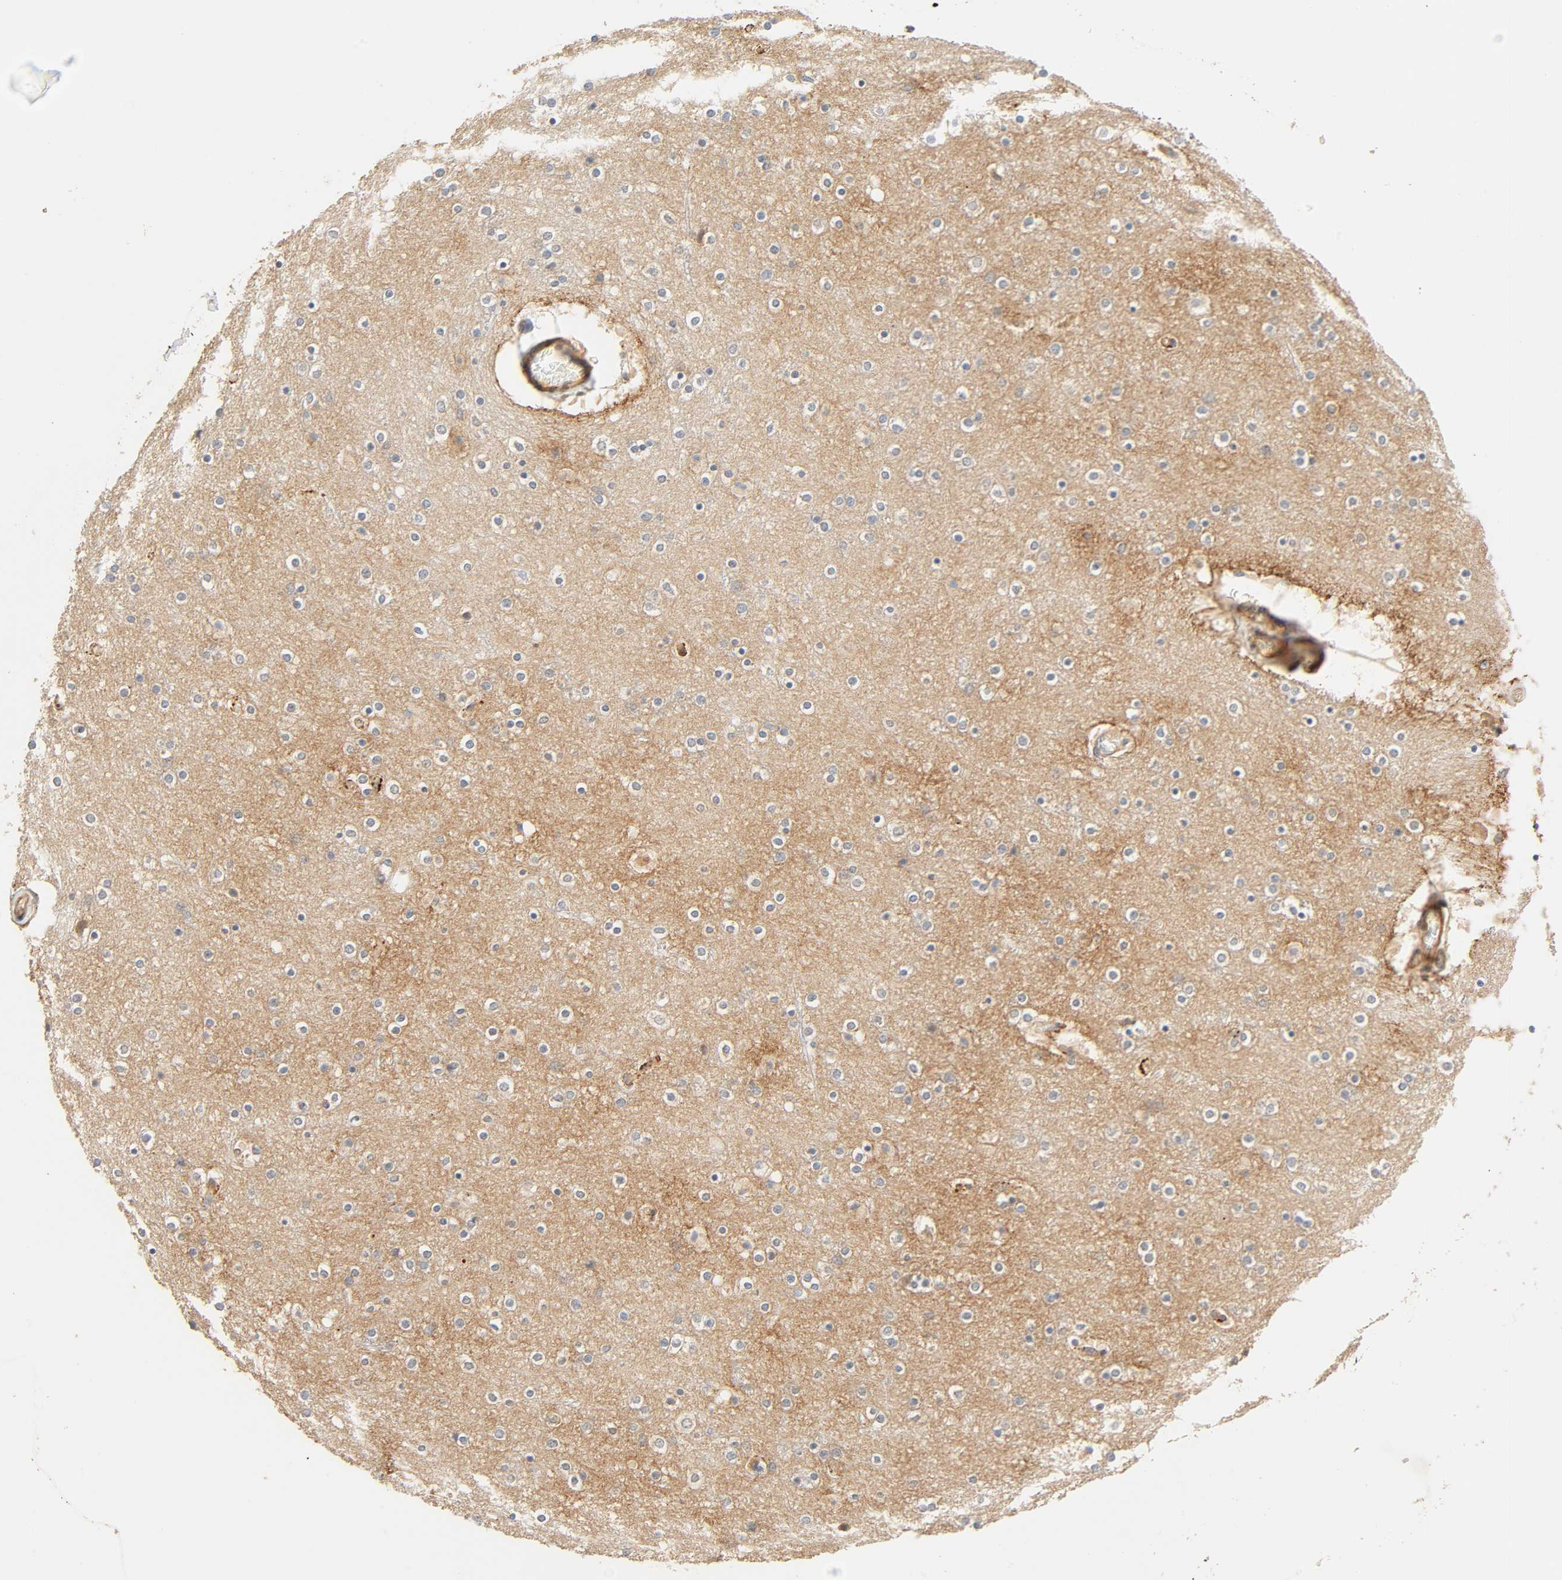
{"staining": {"intensity": "negative", "quantity": "none", "location": "none"}, "tissue": "cerebral cortex", "cell_type": "Endothelial cells", "image_type": "normal", "snomed": [{"axis": "morphology", "description": "Normal tissue, NOS"}, {"axis": "topography", "description": "Cerebral cortex"}], "caption": "Immunohistochemistry photomicrograph of normal cerebral cortex stained for a protein (brown), which demonstrates no positivity in endothelial cells.", "gene": "CACNA1G", "patient": {"sex": "female", "age": 54}}